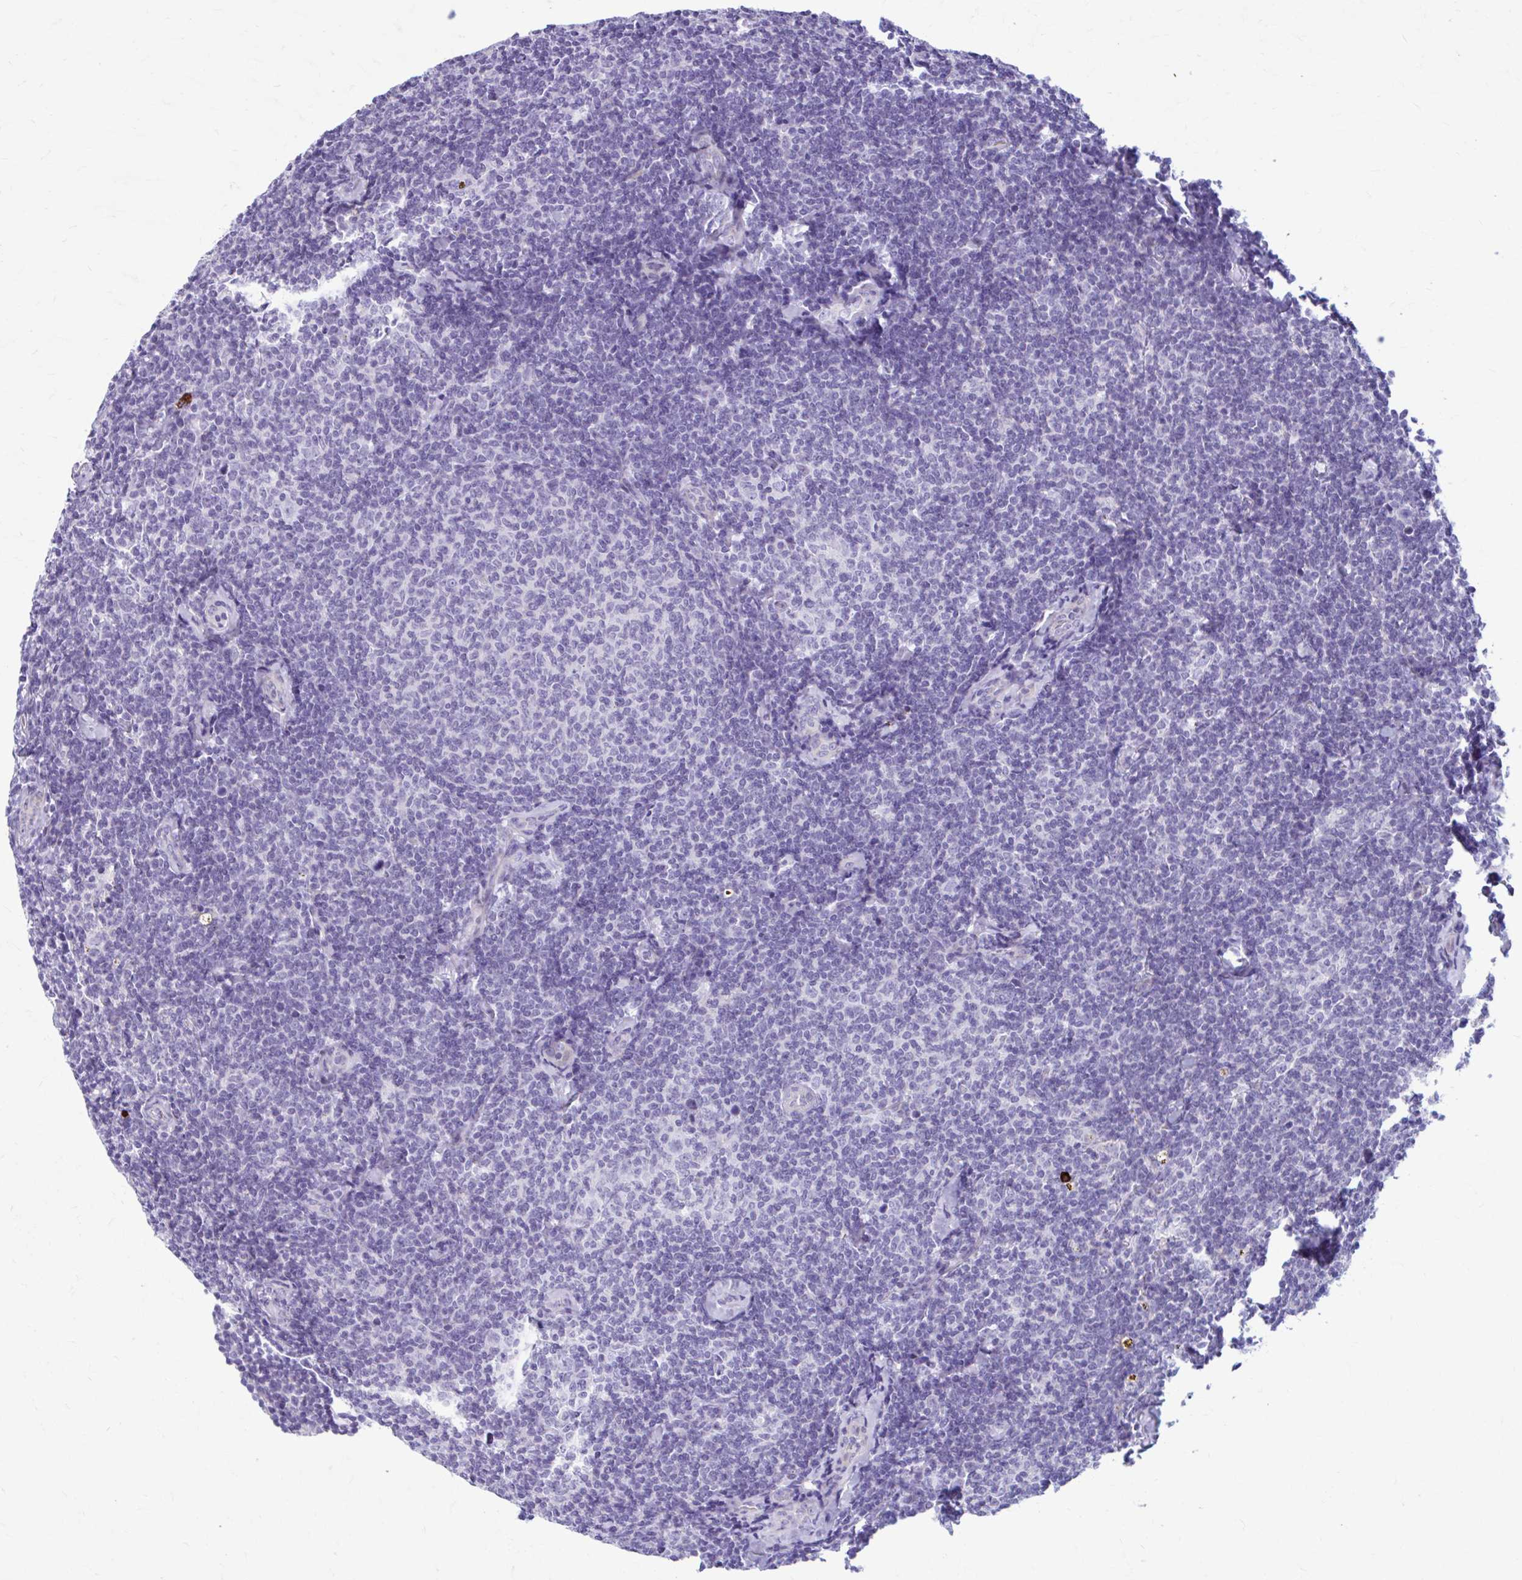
{"staining": {"intensity": "negative", "quantity": "none", "location": "none"}, "tissue": "lymphoma", "cell_type": "Tumor cells", "image_type": "cancer", "snomed": [{"axis": "morphology", "description": "Malignant lymphoma, non-Hodgkin's type, Low grade"}, {"axis": "topography", "description": "Lymph node"}], "caption": "Image shows no significant protein positivity in tumor cells of lymphoma.", "gene": "C12orf71", "patient": {"sex": "female", "age": 56}}